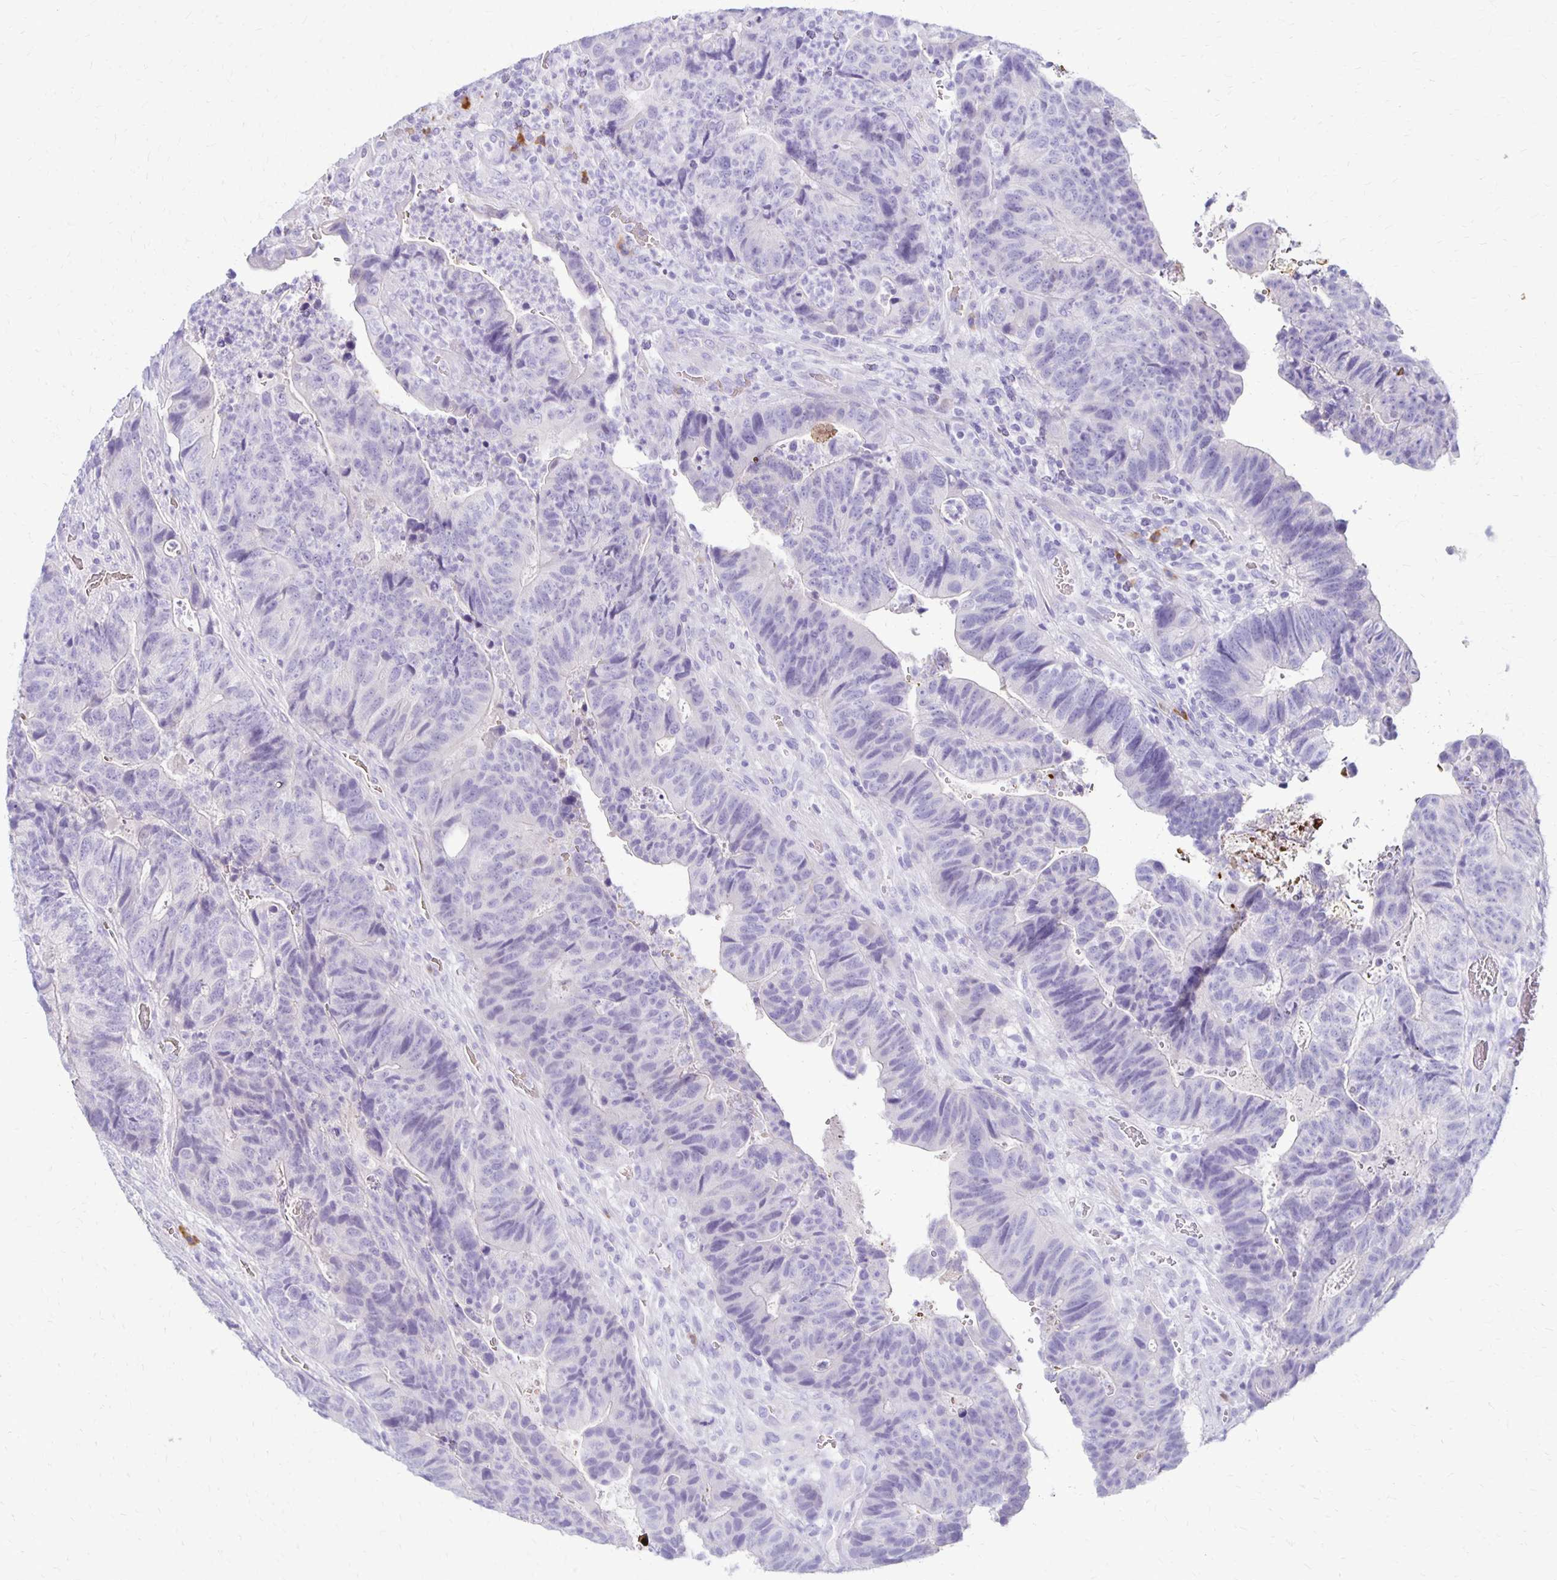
{"staining": {"intensity": "negative", "quantity": "none", "location": "none"}, "tissue": "colorectal cancer", "cell_type": "Tumor cells", "image_type": "cancer", "snomed": [{"axis": "morphology", "description": "Normal tissue, NOS"}, {"axis": "morphology", "description": "Adenocarcinoma, NOS"}, {"axis": "topography", "description": "Colon"}], "caption": "Immunohistochemistry (IHC) histopathology image of neoplastic tissue: adenocarcinoma (colorectal) stained with DAB (3,3'-diaminobenzidine) shows no significant protein expression in tumor cells. The staining was performed using DAB to visualize the protein expression in brown, while the nuclei were stained in blue with hematoxylin (Magnification: 20x).", "gene": "FNTB", "patient": {"sex": "female", "age": 48}}